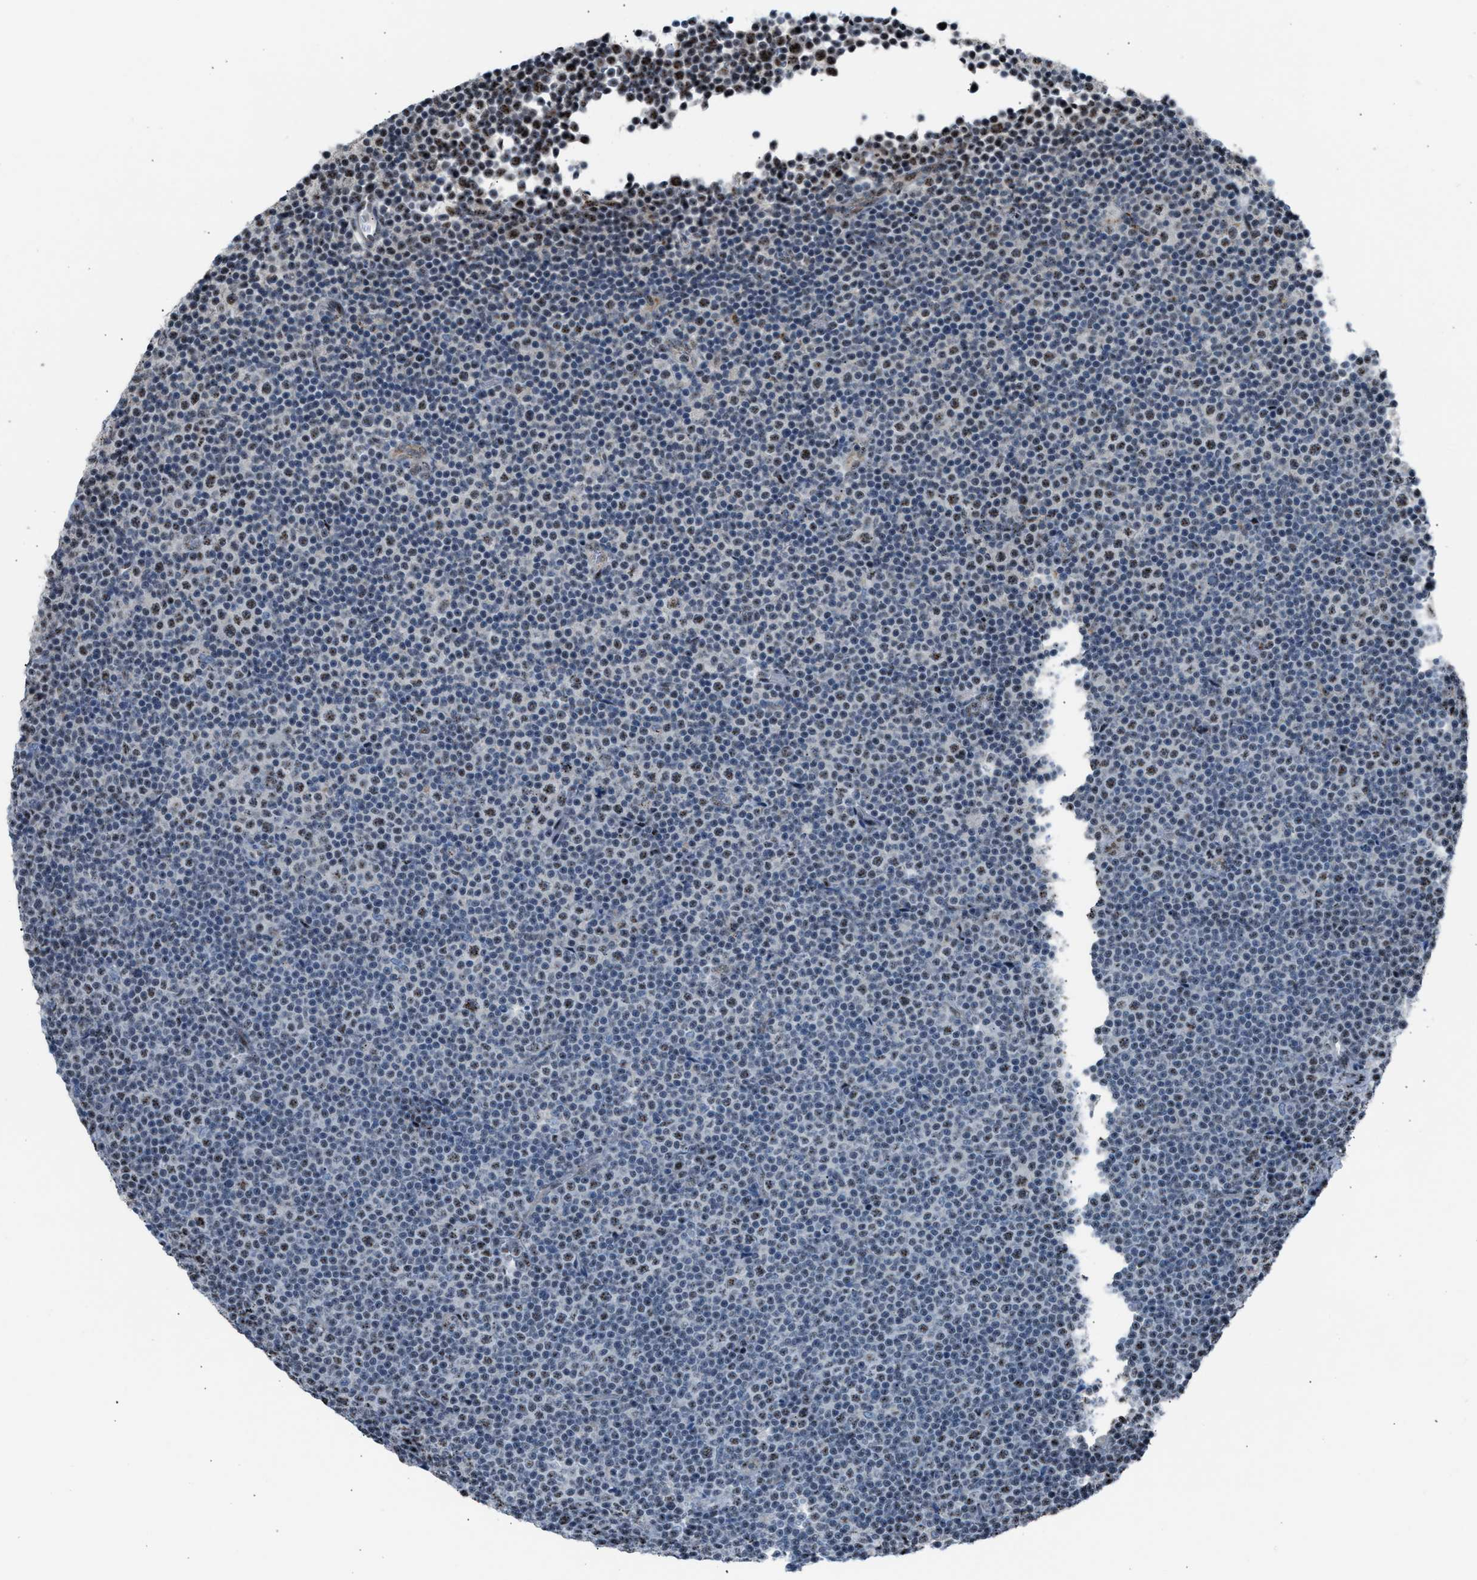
{"staining": {"intensity": "moderate", "quantity": "<25%", "location": "nuclear"}, "tissue": "lymphoma", "cell_type": "Tumor cells", "image_type": "cancer", "snomed": [{"axis": "morphology", "description": "Malignant lymphoma, non-Hodgkin's type, Low grade"}, {"axis": "topography", "description": "Lymph node"}], "caption": "IHC photomicrograph of human lymphoma stained for a protein (brown), which reveals low levels of moderate nuclear expression in approximately <25% of tumor cells.", "gene": "CENPP", "patient": {"sex": "female", "age": 67}}